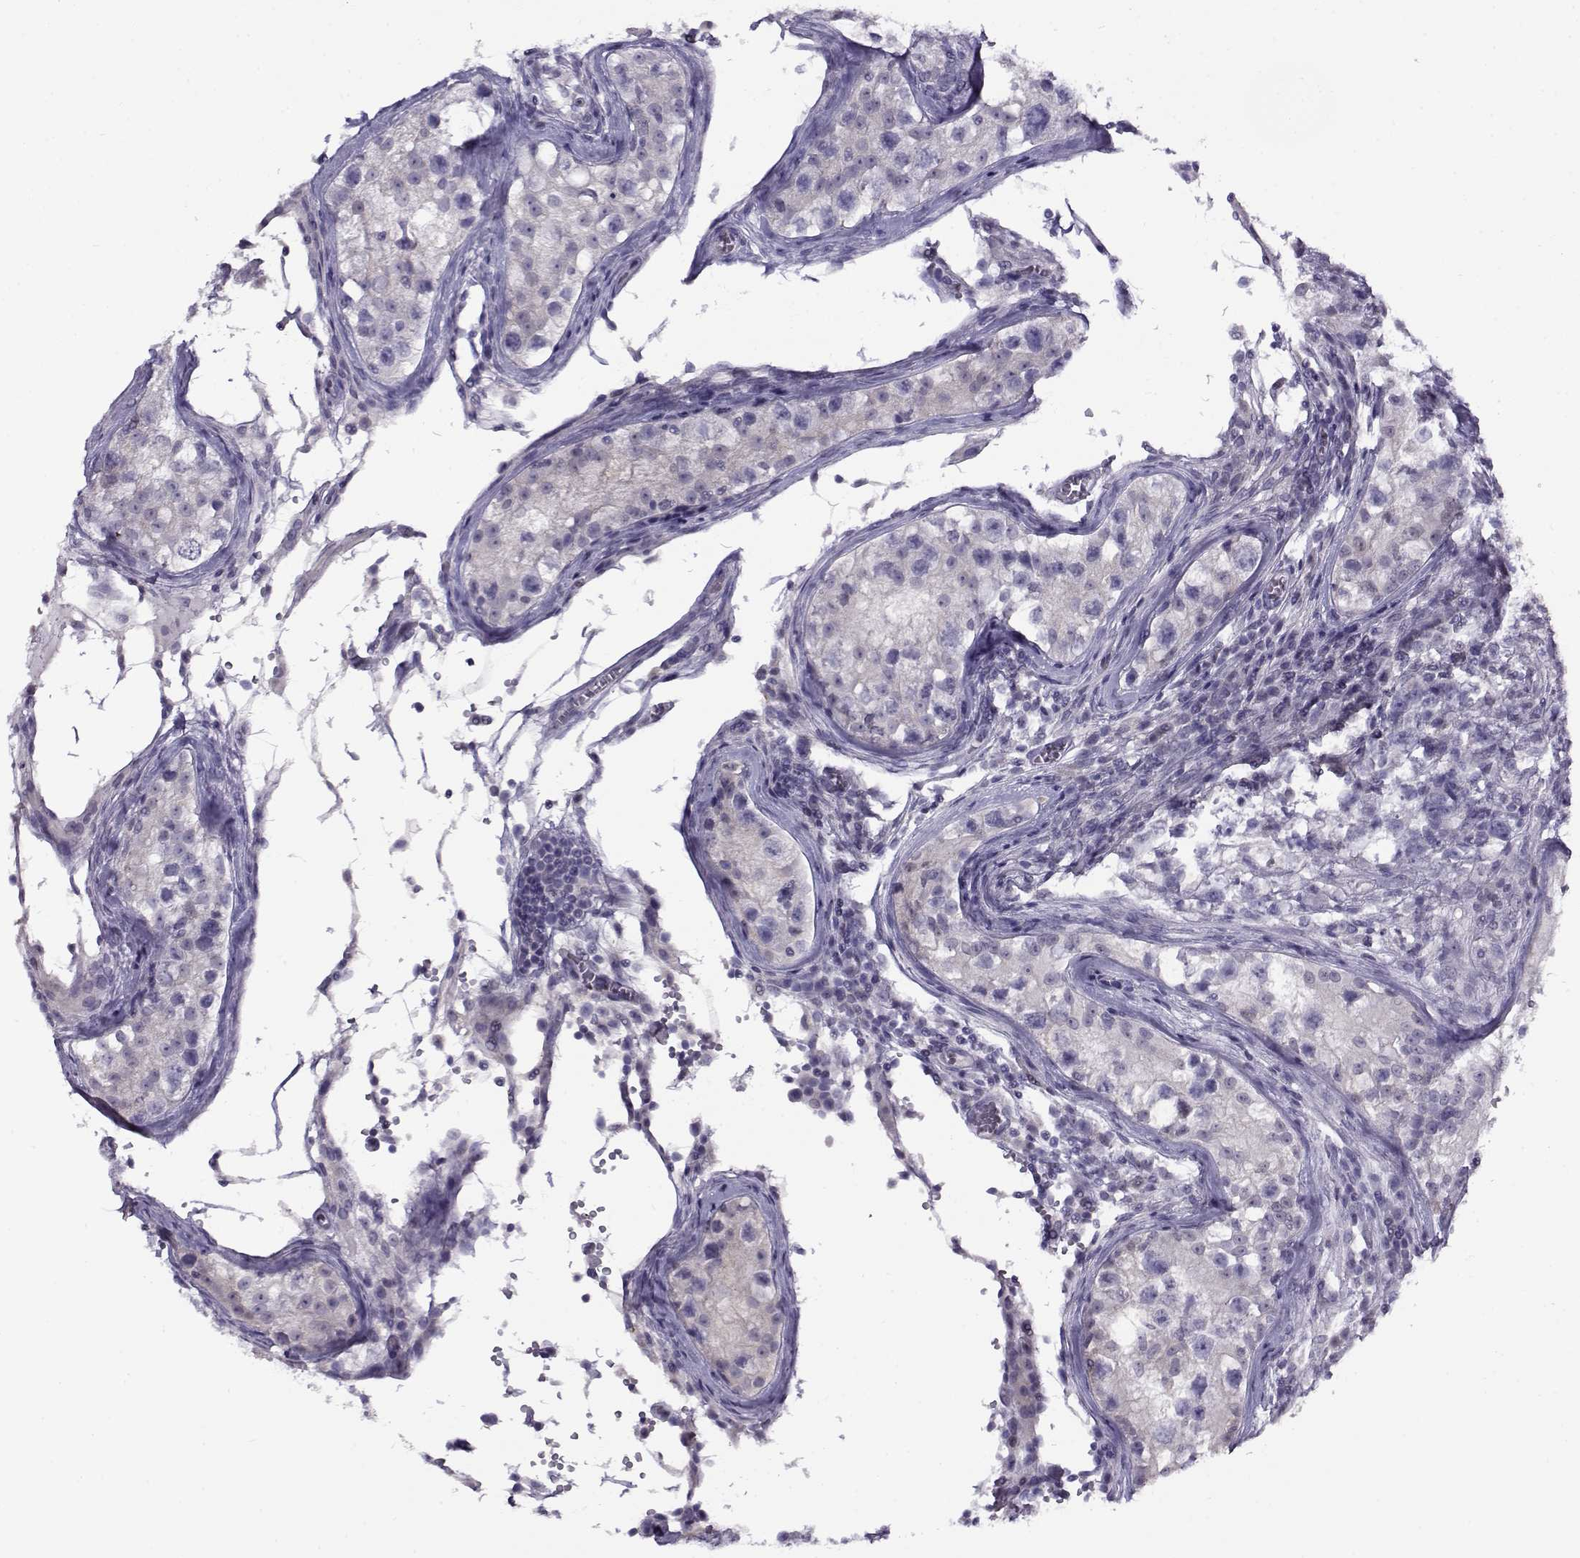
{"staining": {"intensity": "negative", "quantity": "none", "location": "none"}, "tissue": "testis cancer", "cell_type": "Tumor cells", "image_type": "cancer", "snomed": [{"axis": "morphology", "description": "Carcinoma, Embryonal, NOS"}, {"axis": "topography", "description": "Testis"}], "caption": "The histopathology image shows no significant staining in tumor cells of testis cancer (embryonal carcinoma). (DAB immunohistochemistry (IHC) visualized using brightfield microscopy, high magnification).", "gene": "FEZF1", "patient": {"sex": "male", "age": 23}}